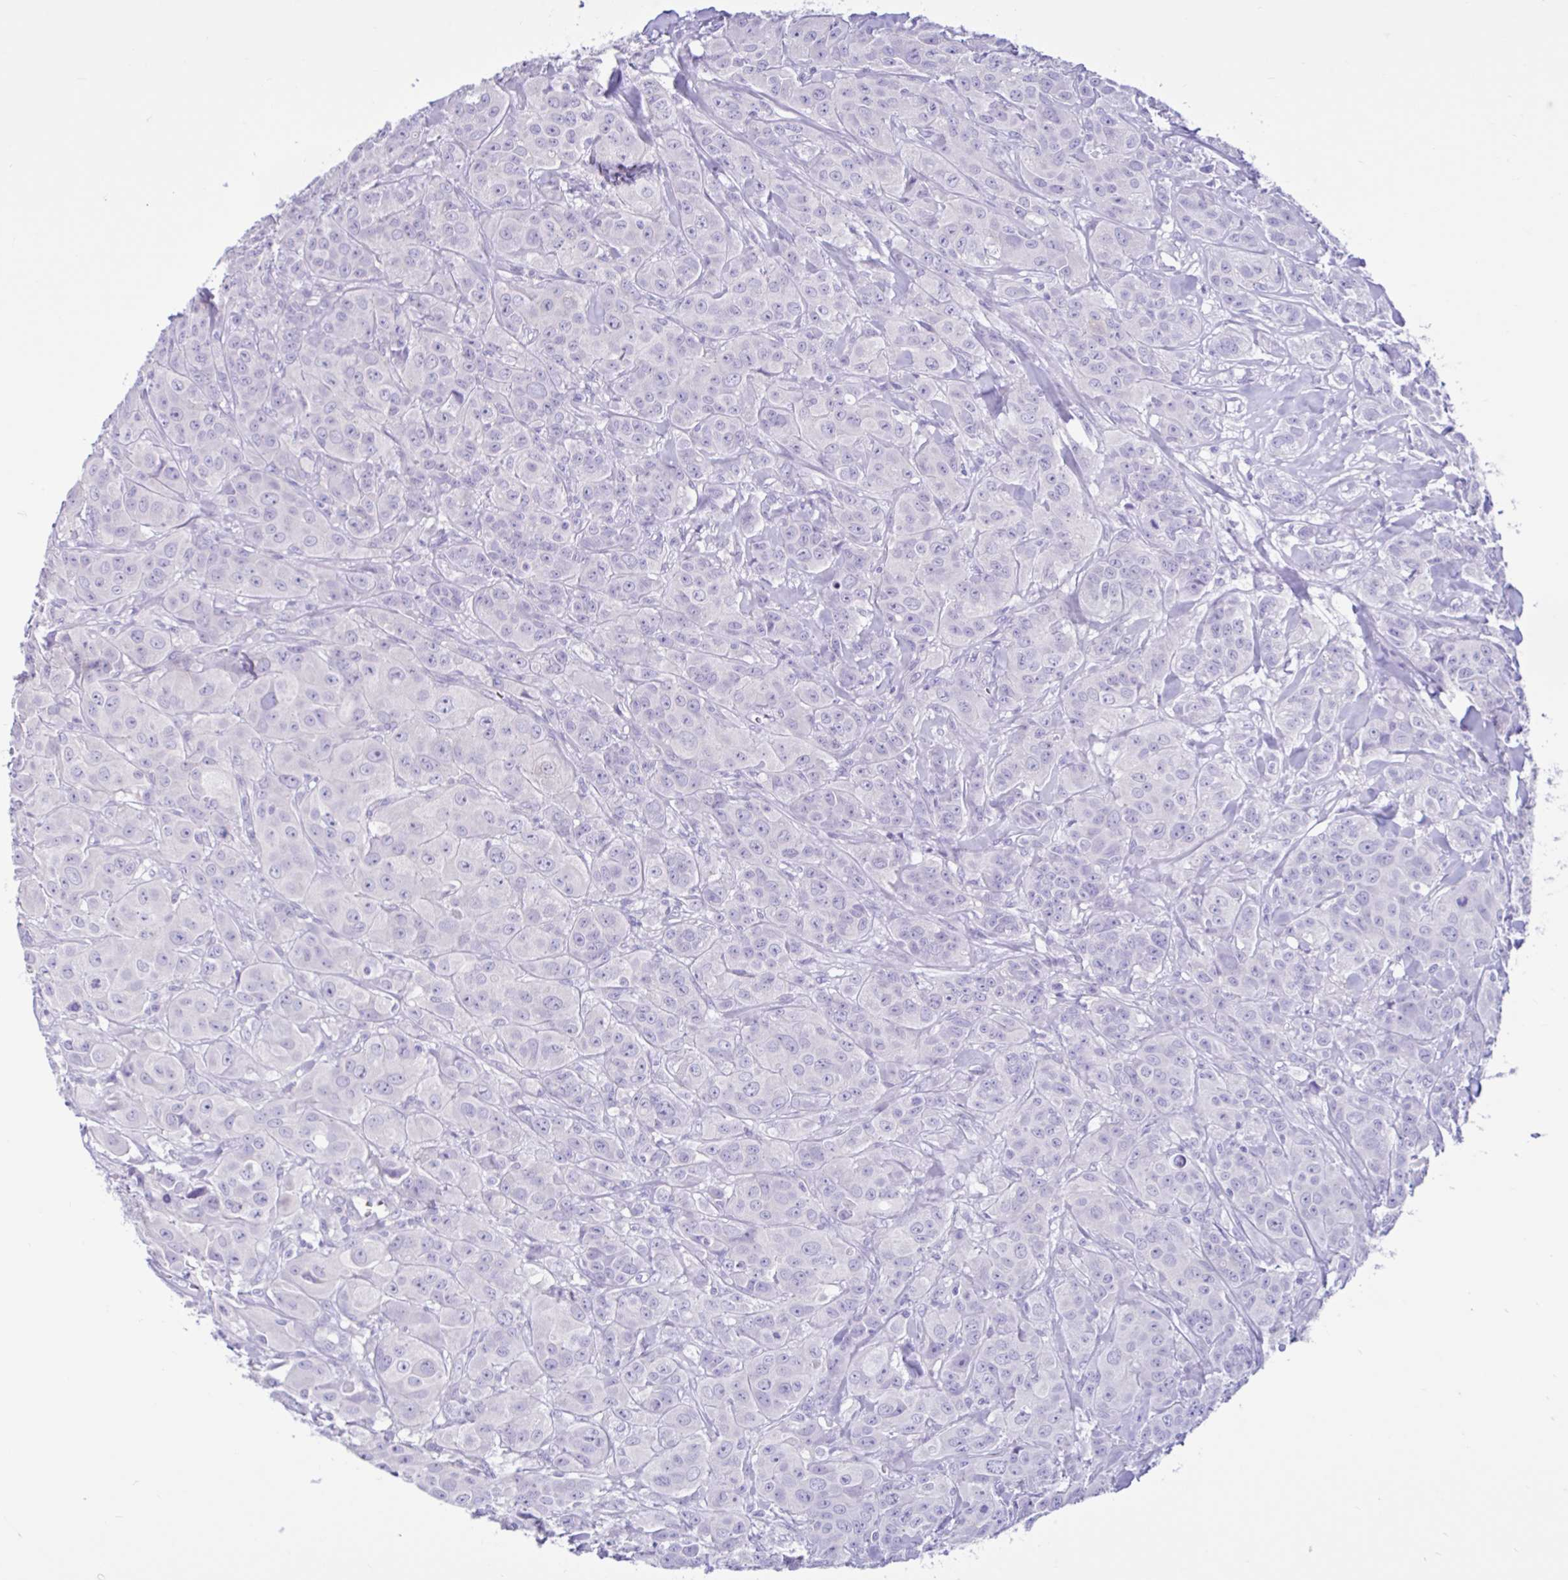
{"staining": {"intensity": "negative", "quantity": "none", "location": "none"}, "tissue": "breast cancer", "cell_type": "Tumor cells", "image_type": "cancer", "snomed": [{"axis": "morphology", "description": "Normal tissue, NOS"}, {"axis": "morphology", "description": "Duct carcinoma"}, {"axis": "topography", "description": "Breast"}], "caption": "DAB (3,3'-diaminobenzidine) immunohistochemical staining of breast cancer (invasive ductal carcinoma) demonstrates no significant positivity in tumor cells. The staining is performed using DAB (3,3'-diaminobenzidine) brown chromogen with nuclei counter-stained in using hematoxylin.", "gene": "CYP19A1", "patient": {"sex": "female", "age": 43}}